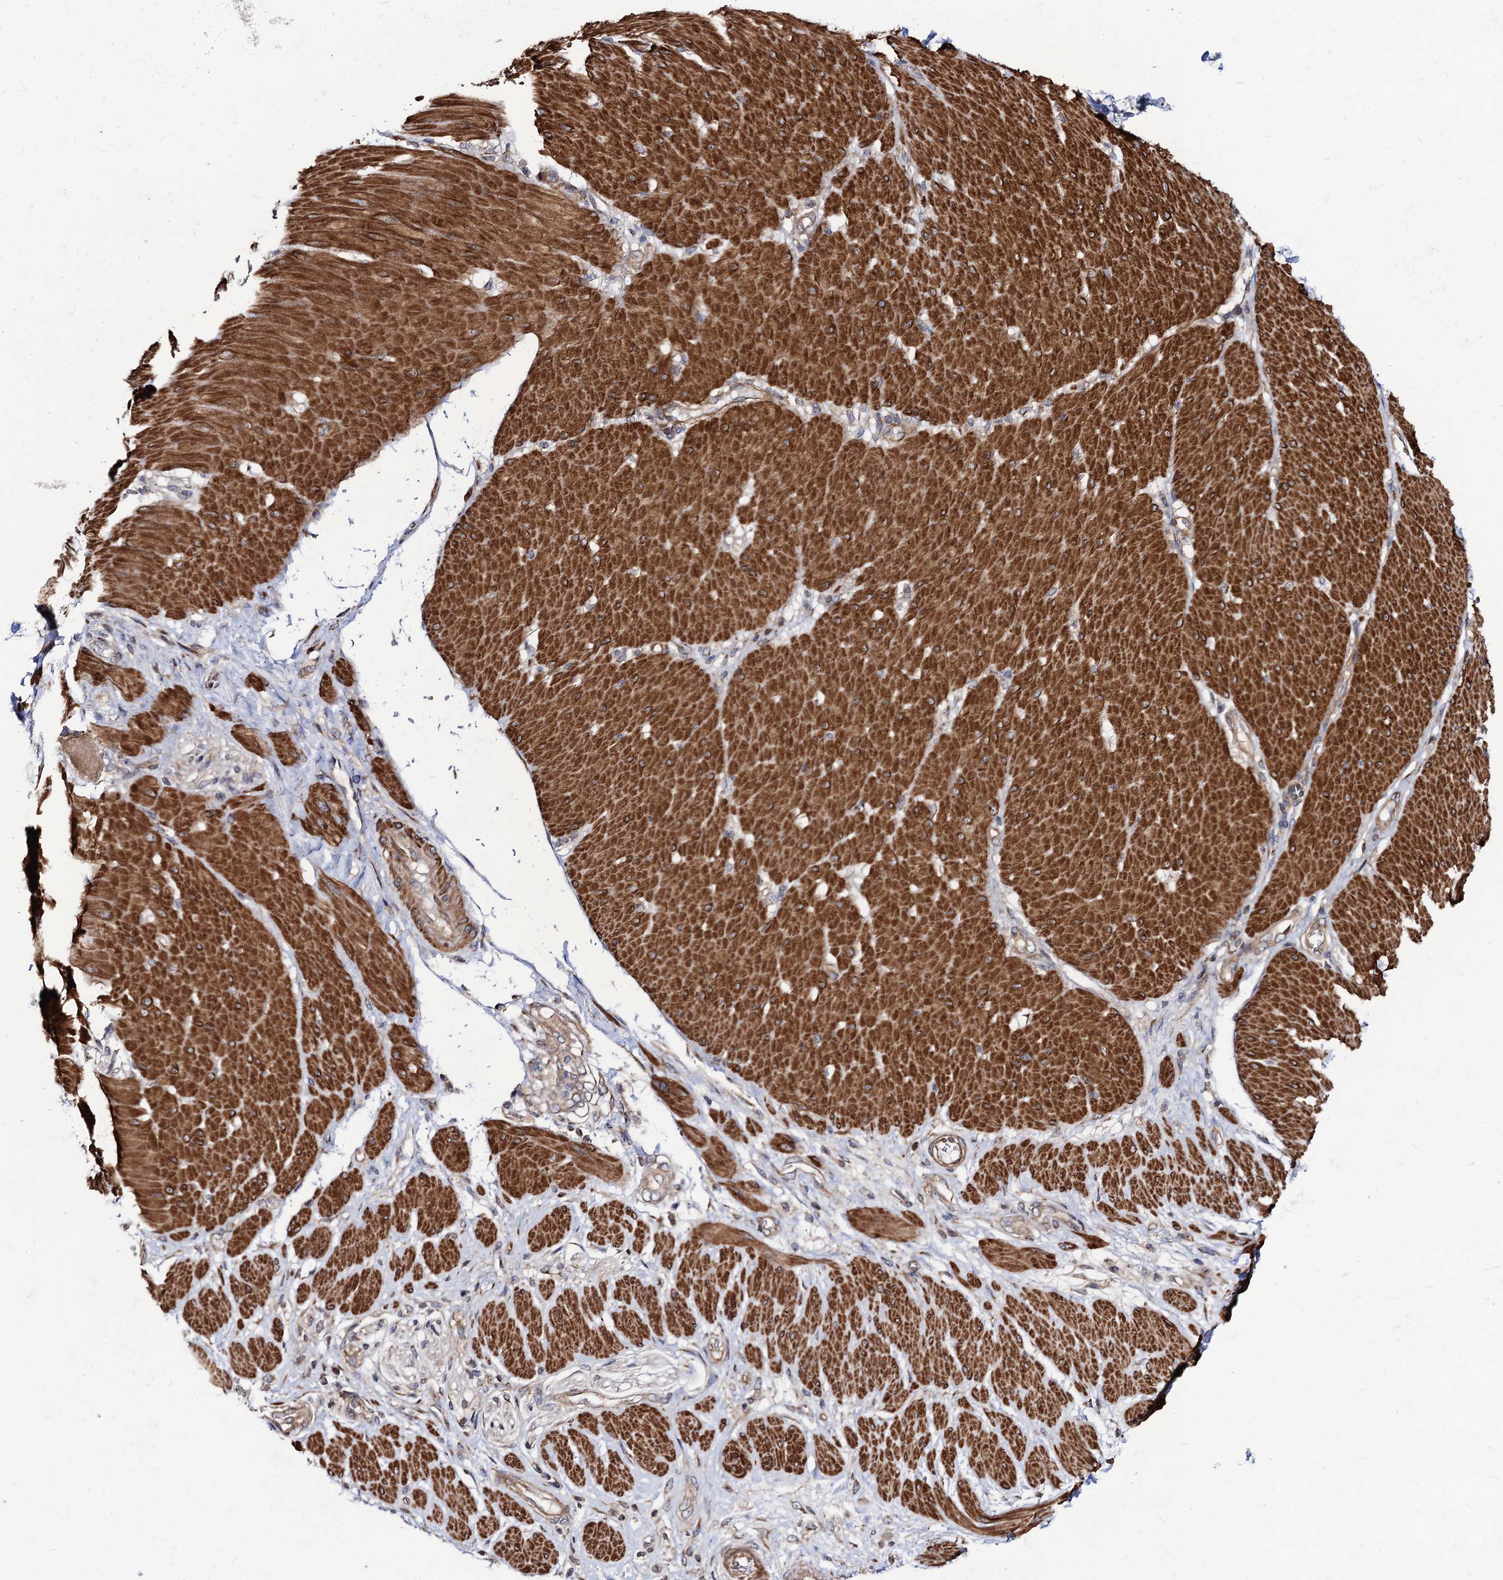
{"staining": {"intensity": "moderate", "quantity": "25%-75%", "location": "cytoplasmic/membranous"}, "tissue": "stomach cancer", "cell_type": "Tumor cells", "image_type": "cancer", "snomed": [{"axis": "morphology", "description": "Normal tissue, NOS"}, {"axis": "morphology", "description": "Adenocarcinoma, NOS"}, {"axis": "topography", "description": "Stomach, upper"}, {"axis": "topography", "description": "Stomach"}], "caption": "Immunohistochemistry of adenocarcinoma (stomach) exhibits medium levels of moderate cytoplasmic/membranous staining in about 25%-75% of tumor cells.", "gene": "DYDC1", "patient": {"sex": "female", "age": 65}}